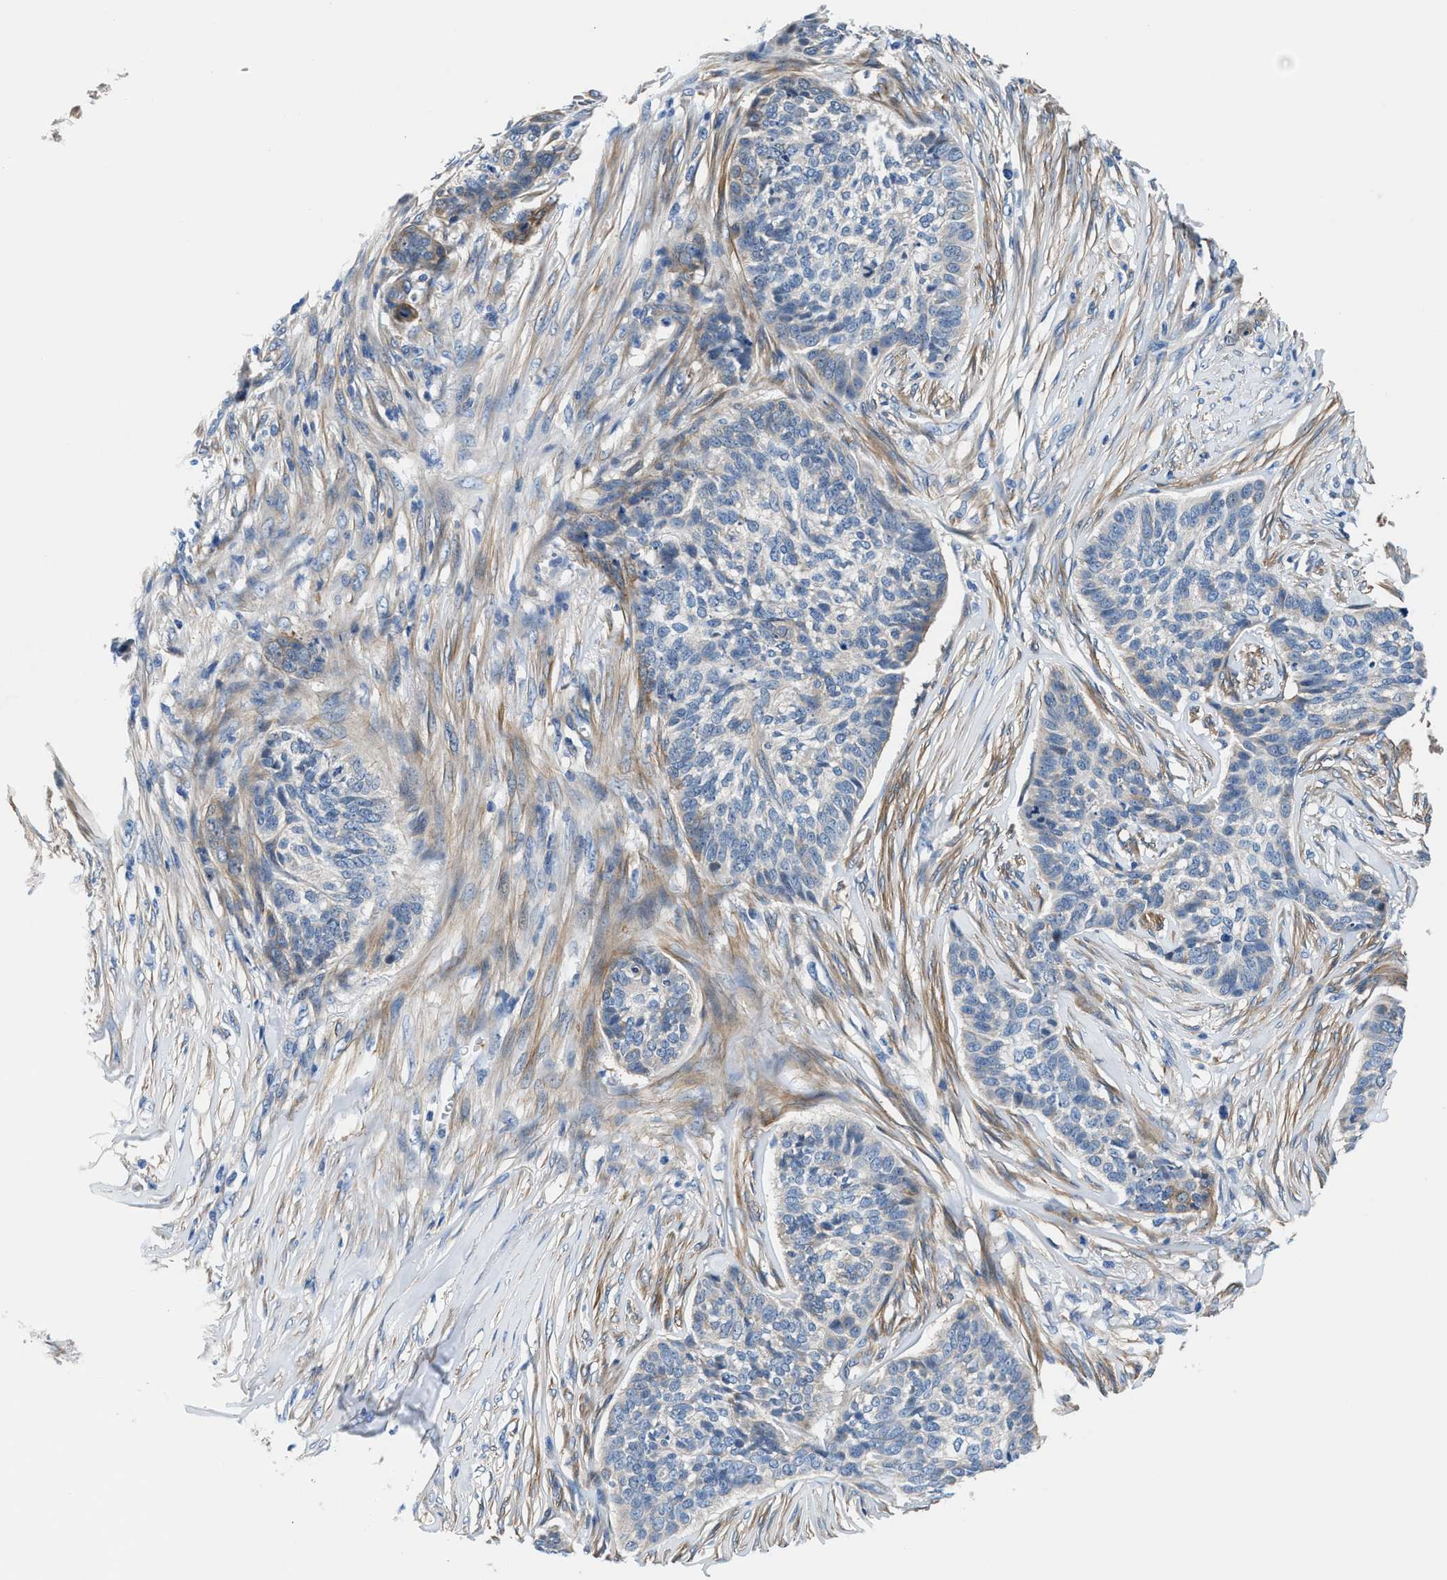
{"staining": {"intensity": "weak", "quantity": "<25%", "location": "cytoplasmic/membranous"}, "tissue": "skin cancer", "cell_type": "Tumor cells", "image_type": "cancer", "snomed": [{"axis": "morphology", "description": "Basal cell carcinoma"}, {"axis": "topography", "description": "Skin"}], "caption": "Immunohistochemical staining of skin cancer (basal cell carcinoma) shows no significant staining in tumor cells.", "gene": "PARG", "patient": {"sex": "male", "age": 85}}